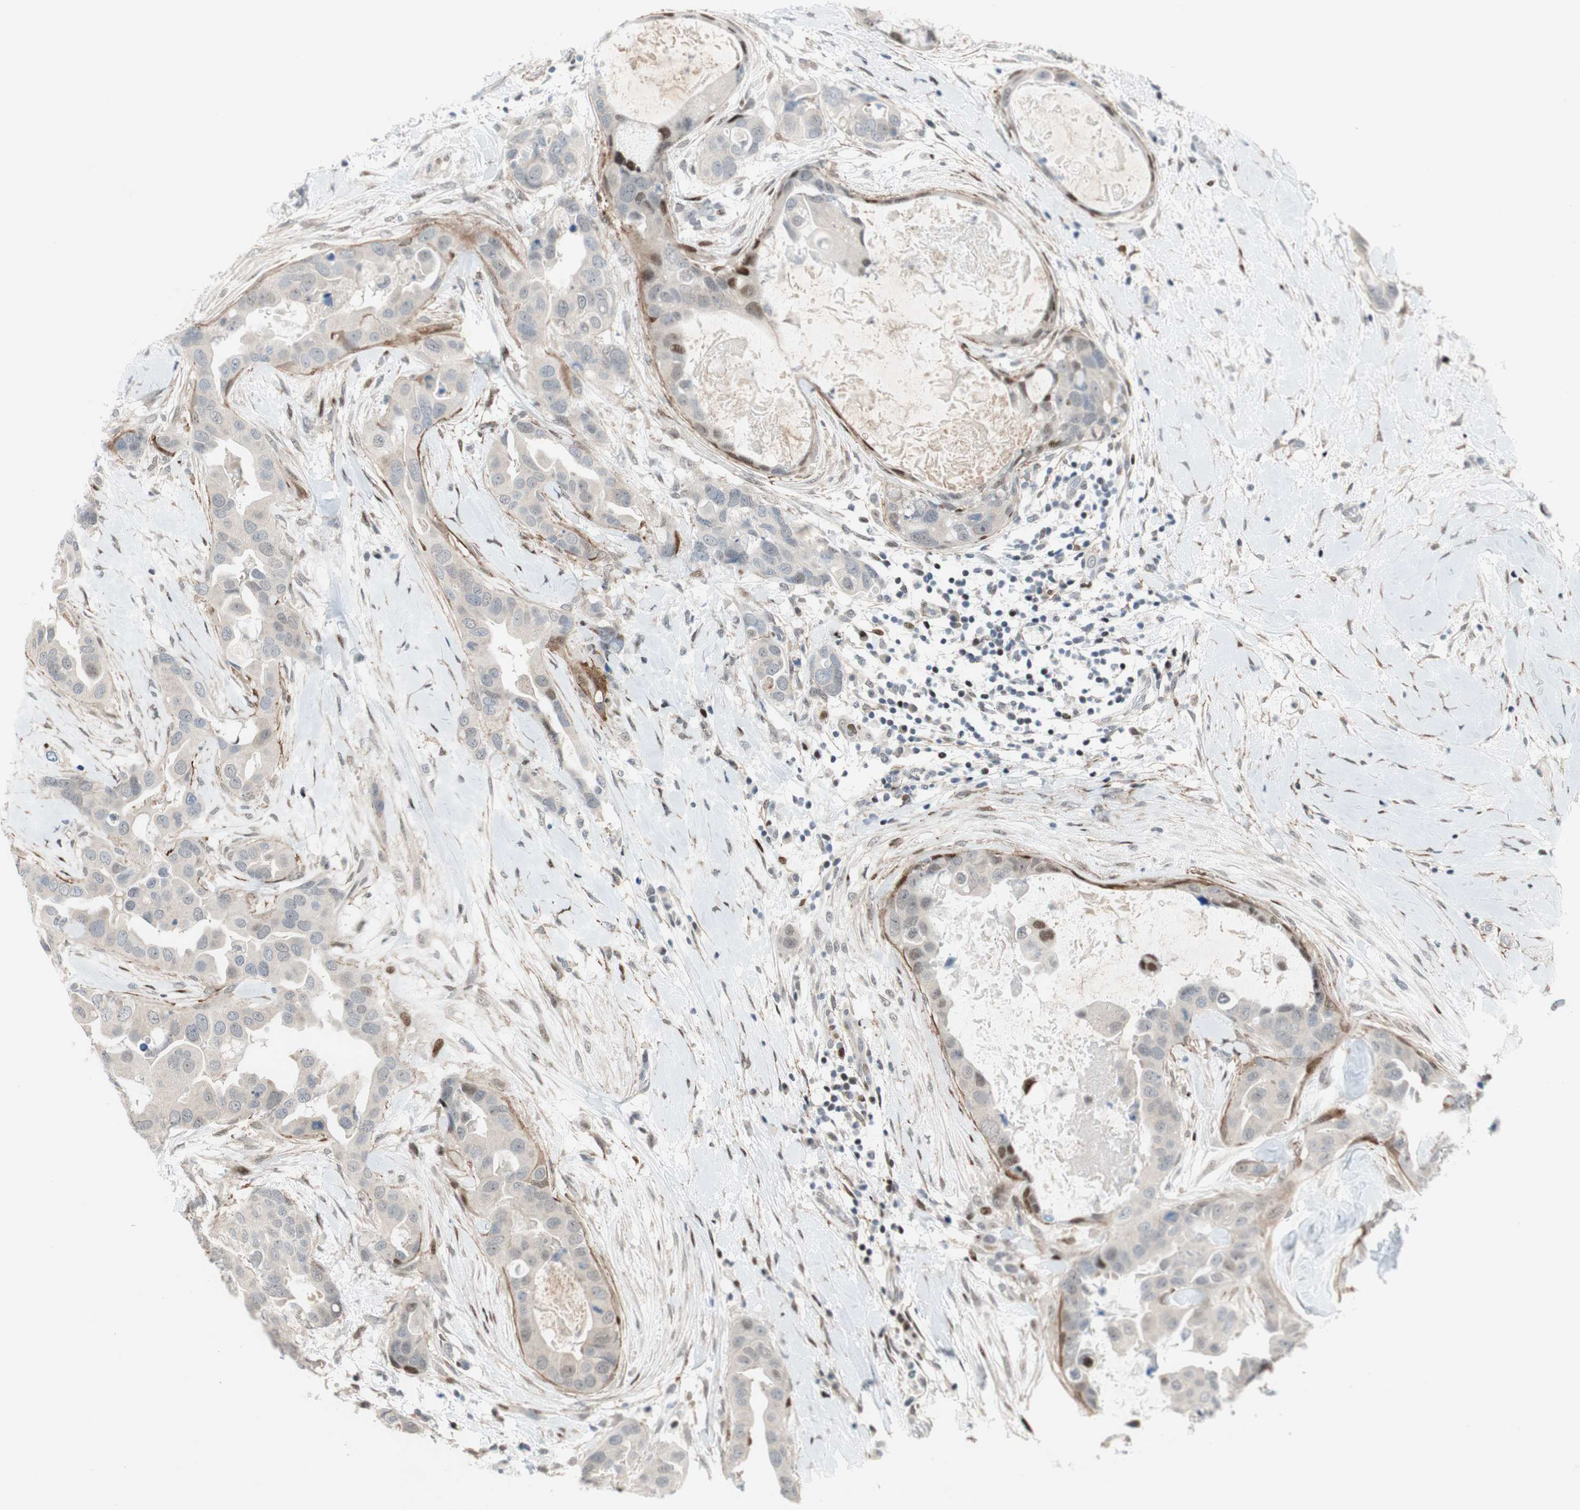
{"staining": {"intensity": "weak", "quantity": "25%-75%", "location": "cytoplasmic/membranous"}, "tissue": "breast cancer", "cell_type": "Tumor cells", "image_type": "cancer", "snomed": [{"axis": "morphology", "description": "Duct carcinoma"}, {"axis": "topography", "description": "Breast"}], "caption": "The image reveals immunohistochemical staining of breast cancer (intraductal carcinoma). There is weak cytoplasmic/membranous staining is seen in approximately 25%-75% of tumor cells. (IHC, brightfield microscopy, high magnification).", "gene": "FBXO44", "patient": {"sex": "female", "age": 40}}